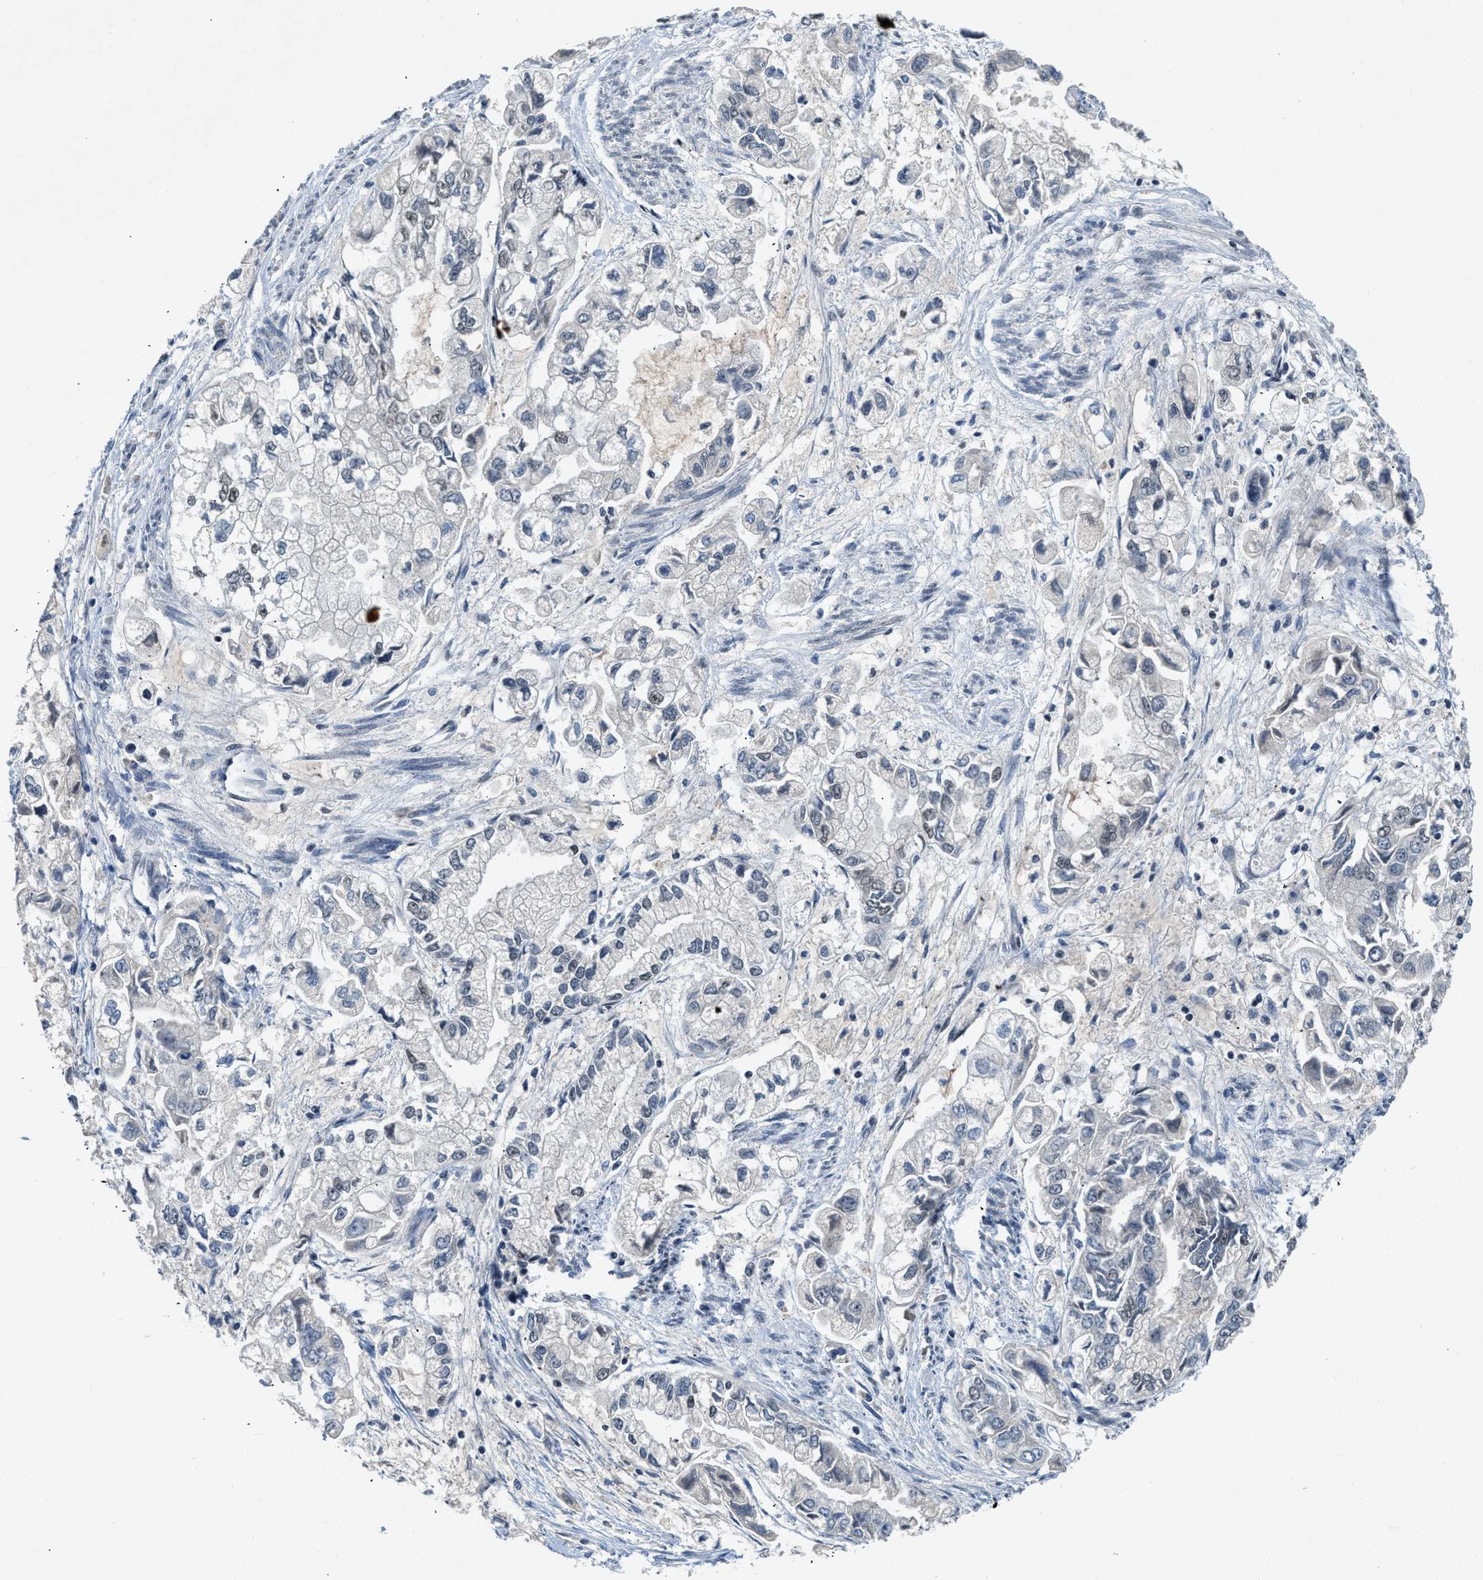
{"staining": {"intensity": "negative", "quantity": "none", "location": "none"}, "tissue": "stomach cancer", "cell_type": "Tumor cells", "image_type": "cancer", "snomed": [{"axis": "morphology", "description": "Normal tissue, NOS"}, {"axis": "morphology", "description": "Adenocarcinoma, NOS"}, {"axis": "topography", "description": "Stomach"}], "caption": "Immunohistochemistry of adenocarcinoma (stomach) demonstrates no positivity in tumor cells.", "gene": "NCOA1", "patient": {"sex": "male", "age": 62}}